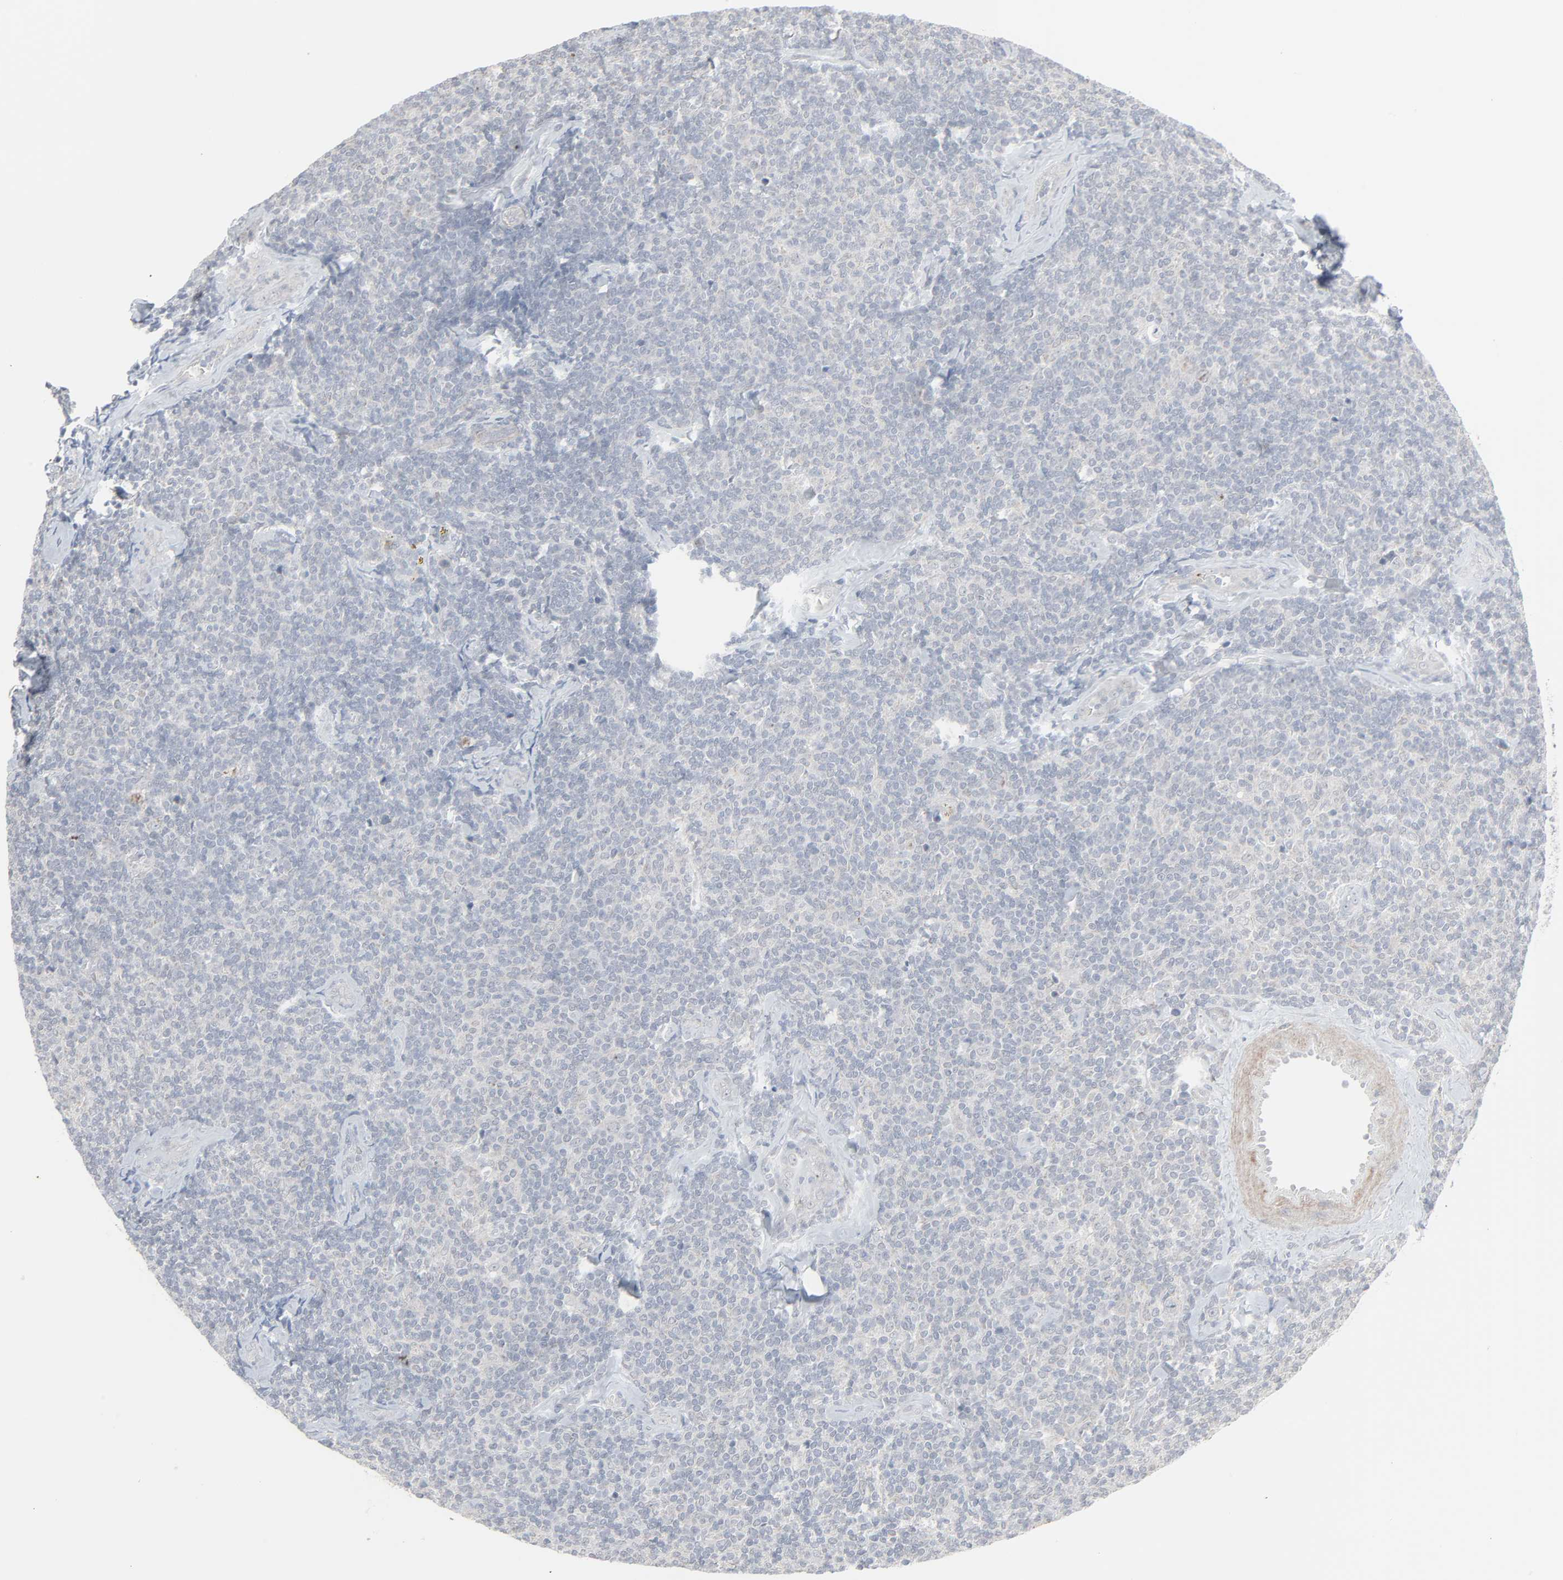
{"staining": {"intensity": "negative", "quantity": "none", "location": "none"}, "tissue": "lymphoma", "cell_type": "Tumor cells", "image_type": "cancer", "snomed": [{"axis": "morphology", "description": "Malignant lymphoma, non-Hodgkin's type, Low grade"}, {"axis": "topography", "description": "Lymph node"}], "caption": "Immunohistochemistry of lymphoma reveals no staining in tumor cells.", "gene": "NEUROD1", "patient": {"sex": "female", "age": 56}}